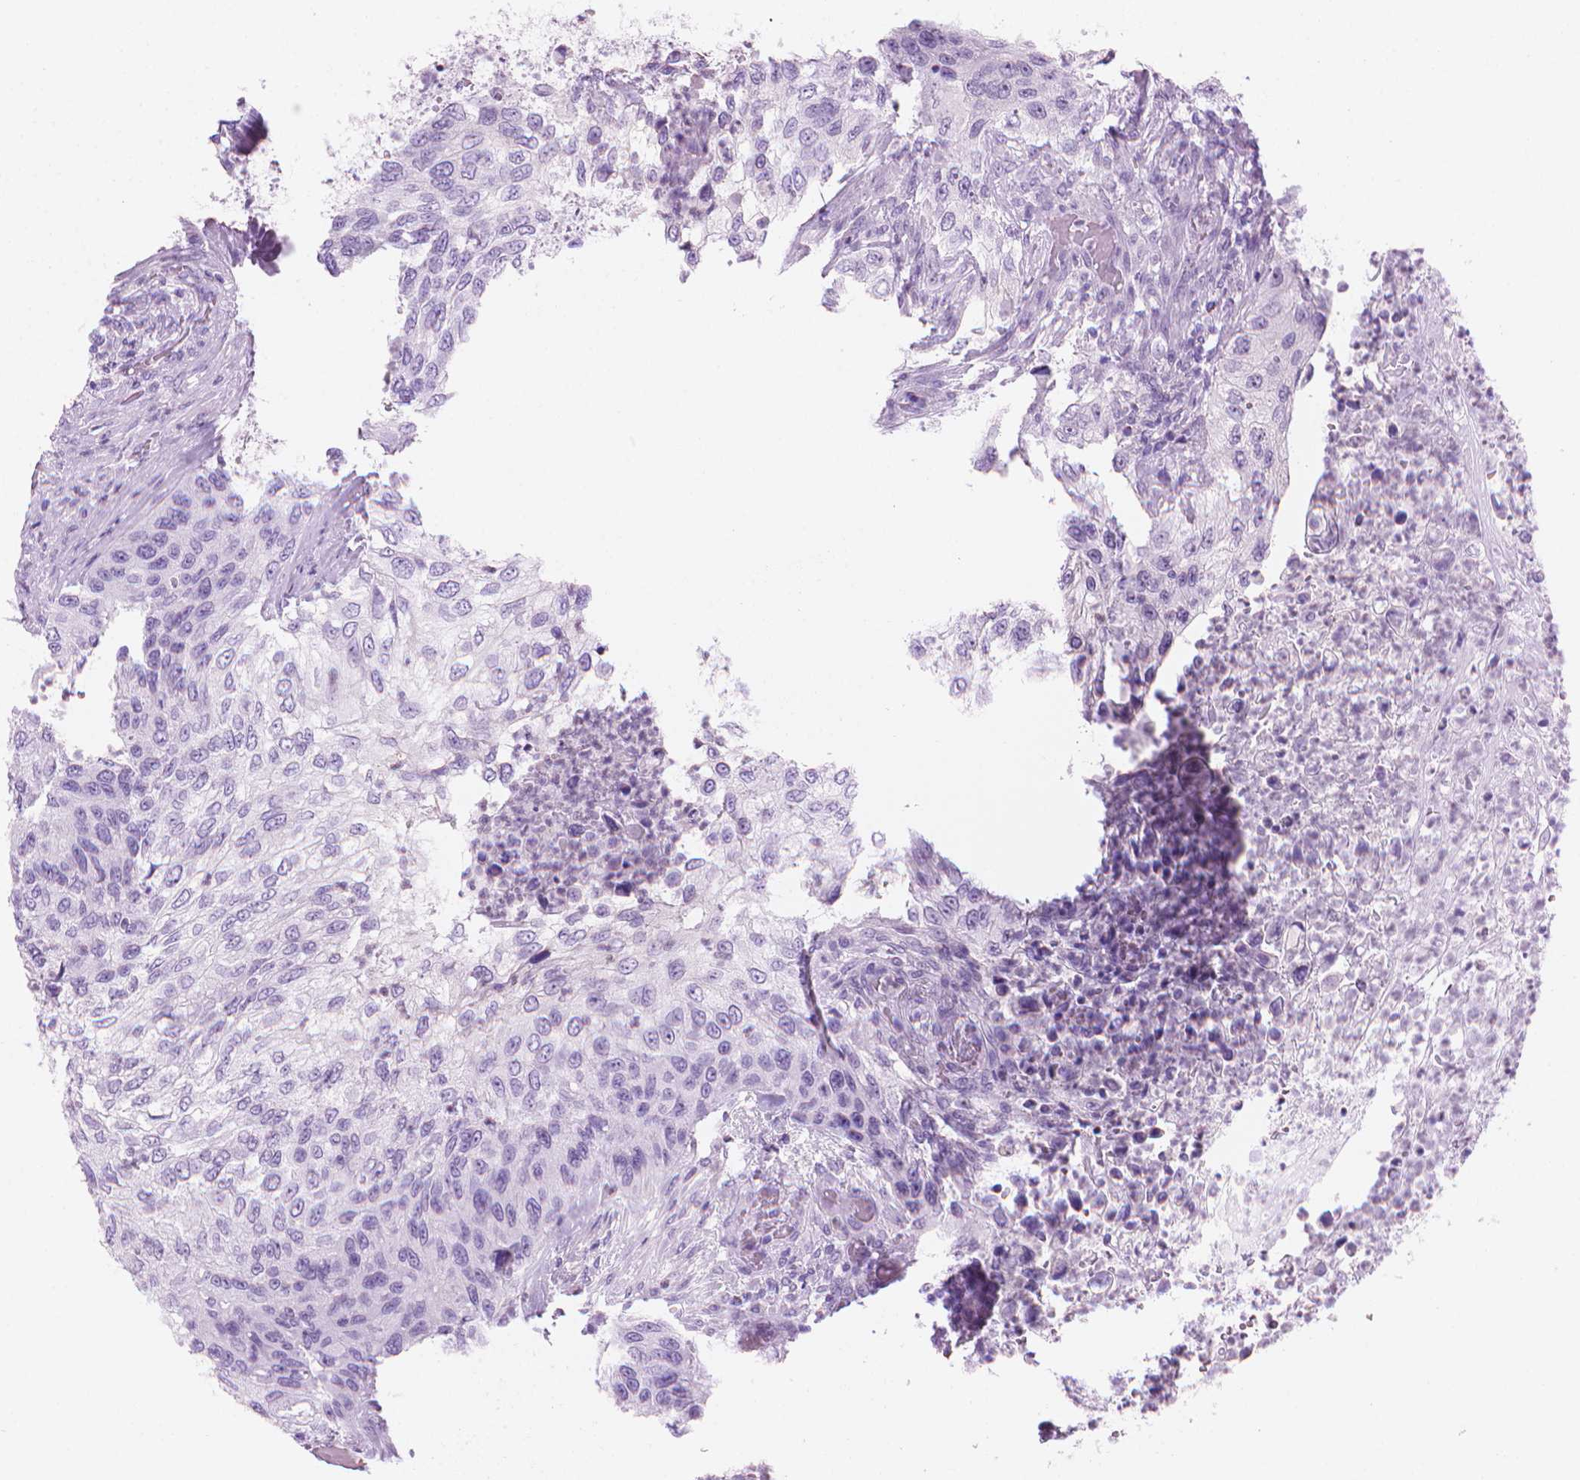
{"staining": {"intensity": "negative", "quantity": "none", "location": "none"}, "tissue": "urothelial cancer", "cell_type": "Tumor cells", "image_type": "cancer", "snomed": [{"axis": "morphology", "description": "Urothelial carcinoma, High grade"}, {"axis": "topography", "description": "Urinary bladder"}], "caption": "Immunohistochemistry of urothelial cancer displays no positivity in tumor cells.", "gene": "TTC29", "patient": {"sex": "female", "age": 60}}